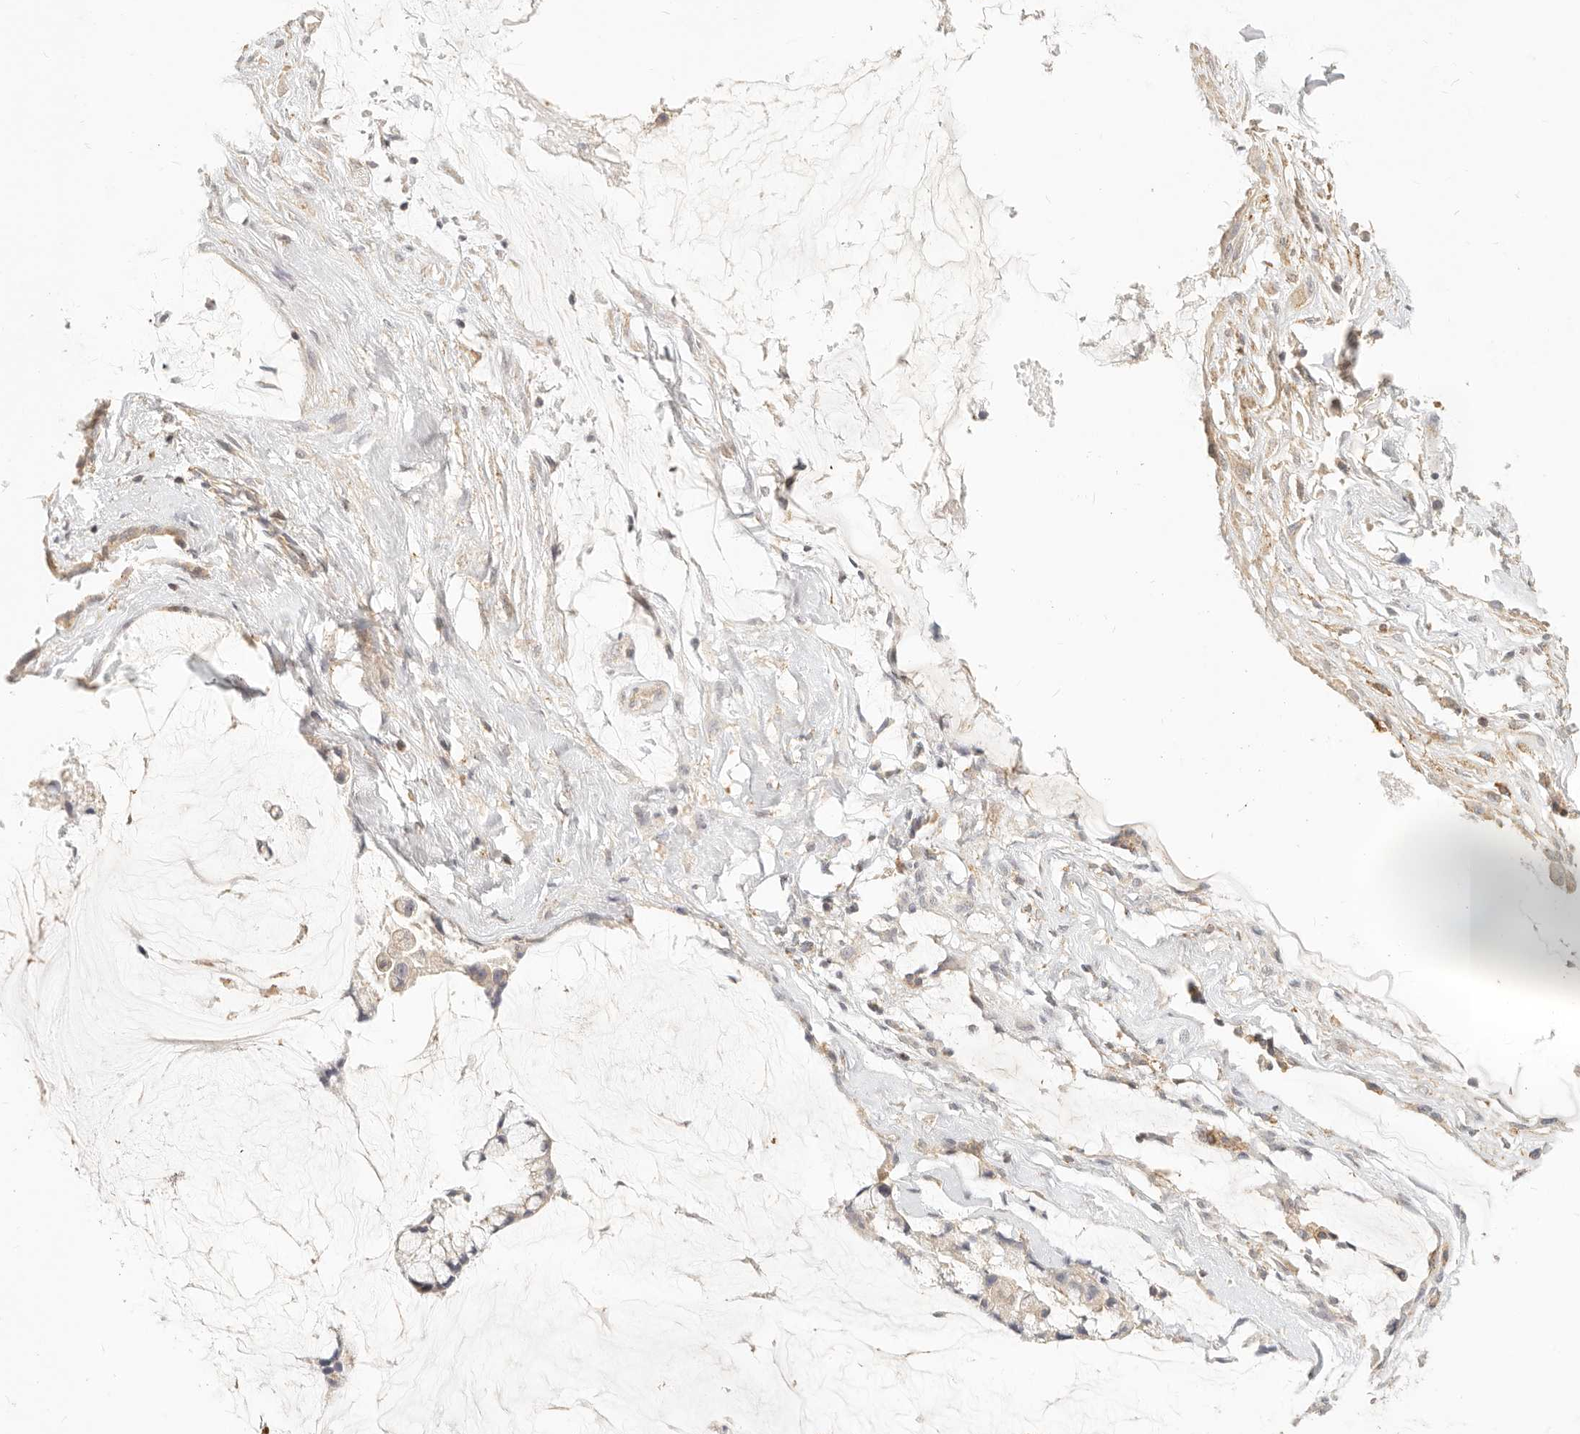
{"staining": {"intensity": "negative", "quantity": "none", "location": "none"}, "tissue": "ovarian cancer", "cell_type": "Tumor cells", "image_type": "cancer", "snomed": [{"axis": "morphology", "description": "Cystadenocarcinoma, mucinous, NOS"}, {"axis": "topography", "description": "Ovary"}], "caption": "Immunohistochemical staining of ovarian cancer (mucinous cystadenocarcinoma) reveals no significant staining in tumor cells. (DAB (3,3'-diaminobenzidine) immunohistochemistry (IHC), high magnification).", "gene": "CNMD", "patient": {"sex": "female", "age": 39}}